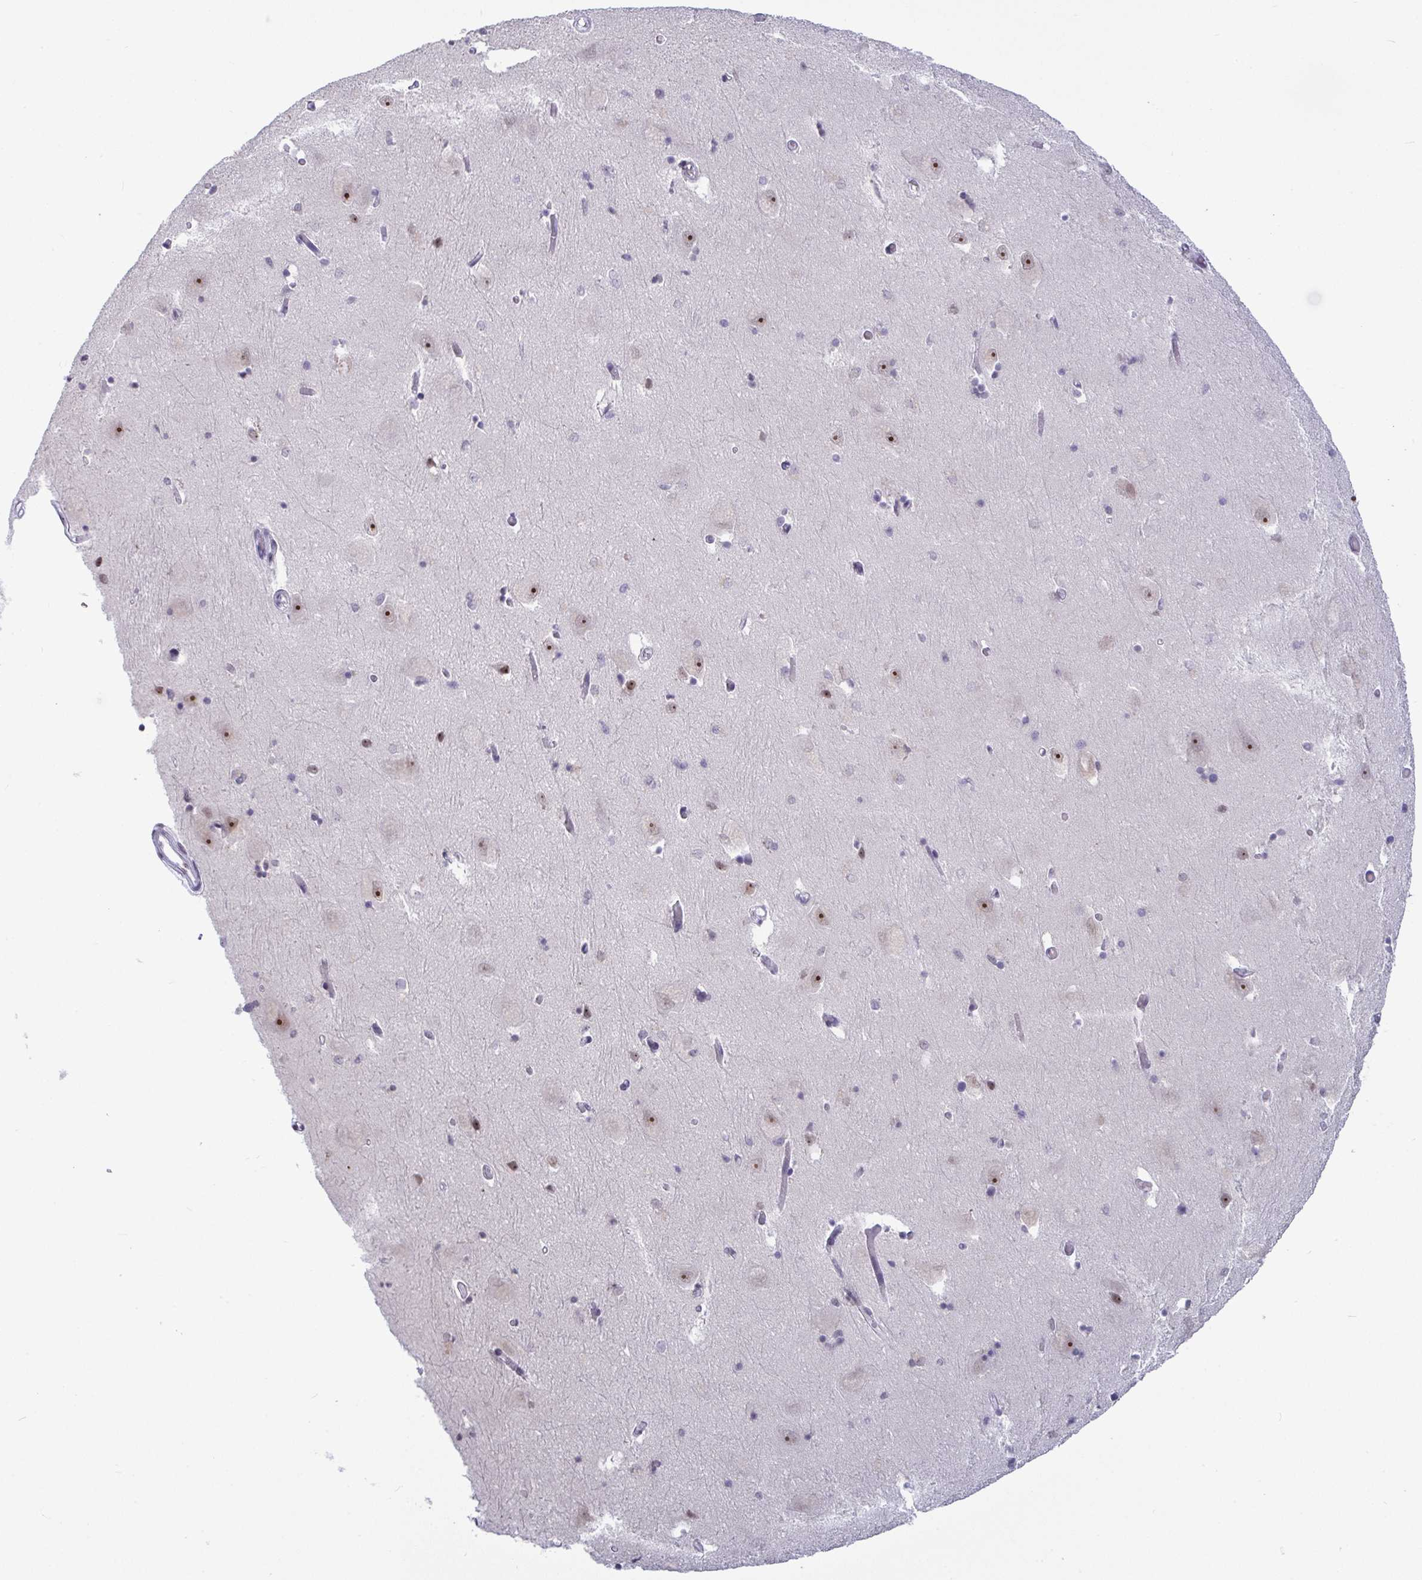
{"staining": {"intensity": "moderate", "quantity": "<25%", "location": "nuclear"}, "tissue": "caudate", "cell_type": "Glial cells", "image_type": "normal", "snomed": [{"axis": "morphology", "description": "Normal tissue, NOS"}, {"axis": "topography", "description": "Lateral ventricle wall"}, {"axis": "topography", "description": "Hippocampus"}], "caption": "IHC (DAB) staining of benign caudate displays moderate nuclear protein expression in approximately <25% of glial cells. Nuclei are stained in blue.", "gene": "SUPT16H", "patient": {"sex": "female", "age": 63}}